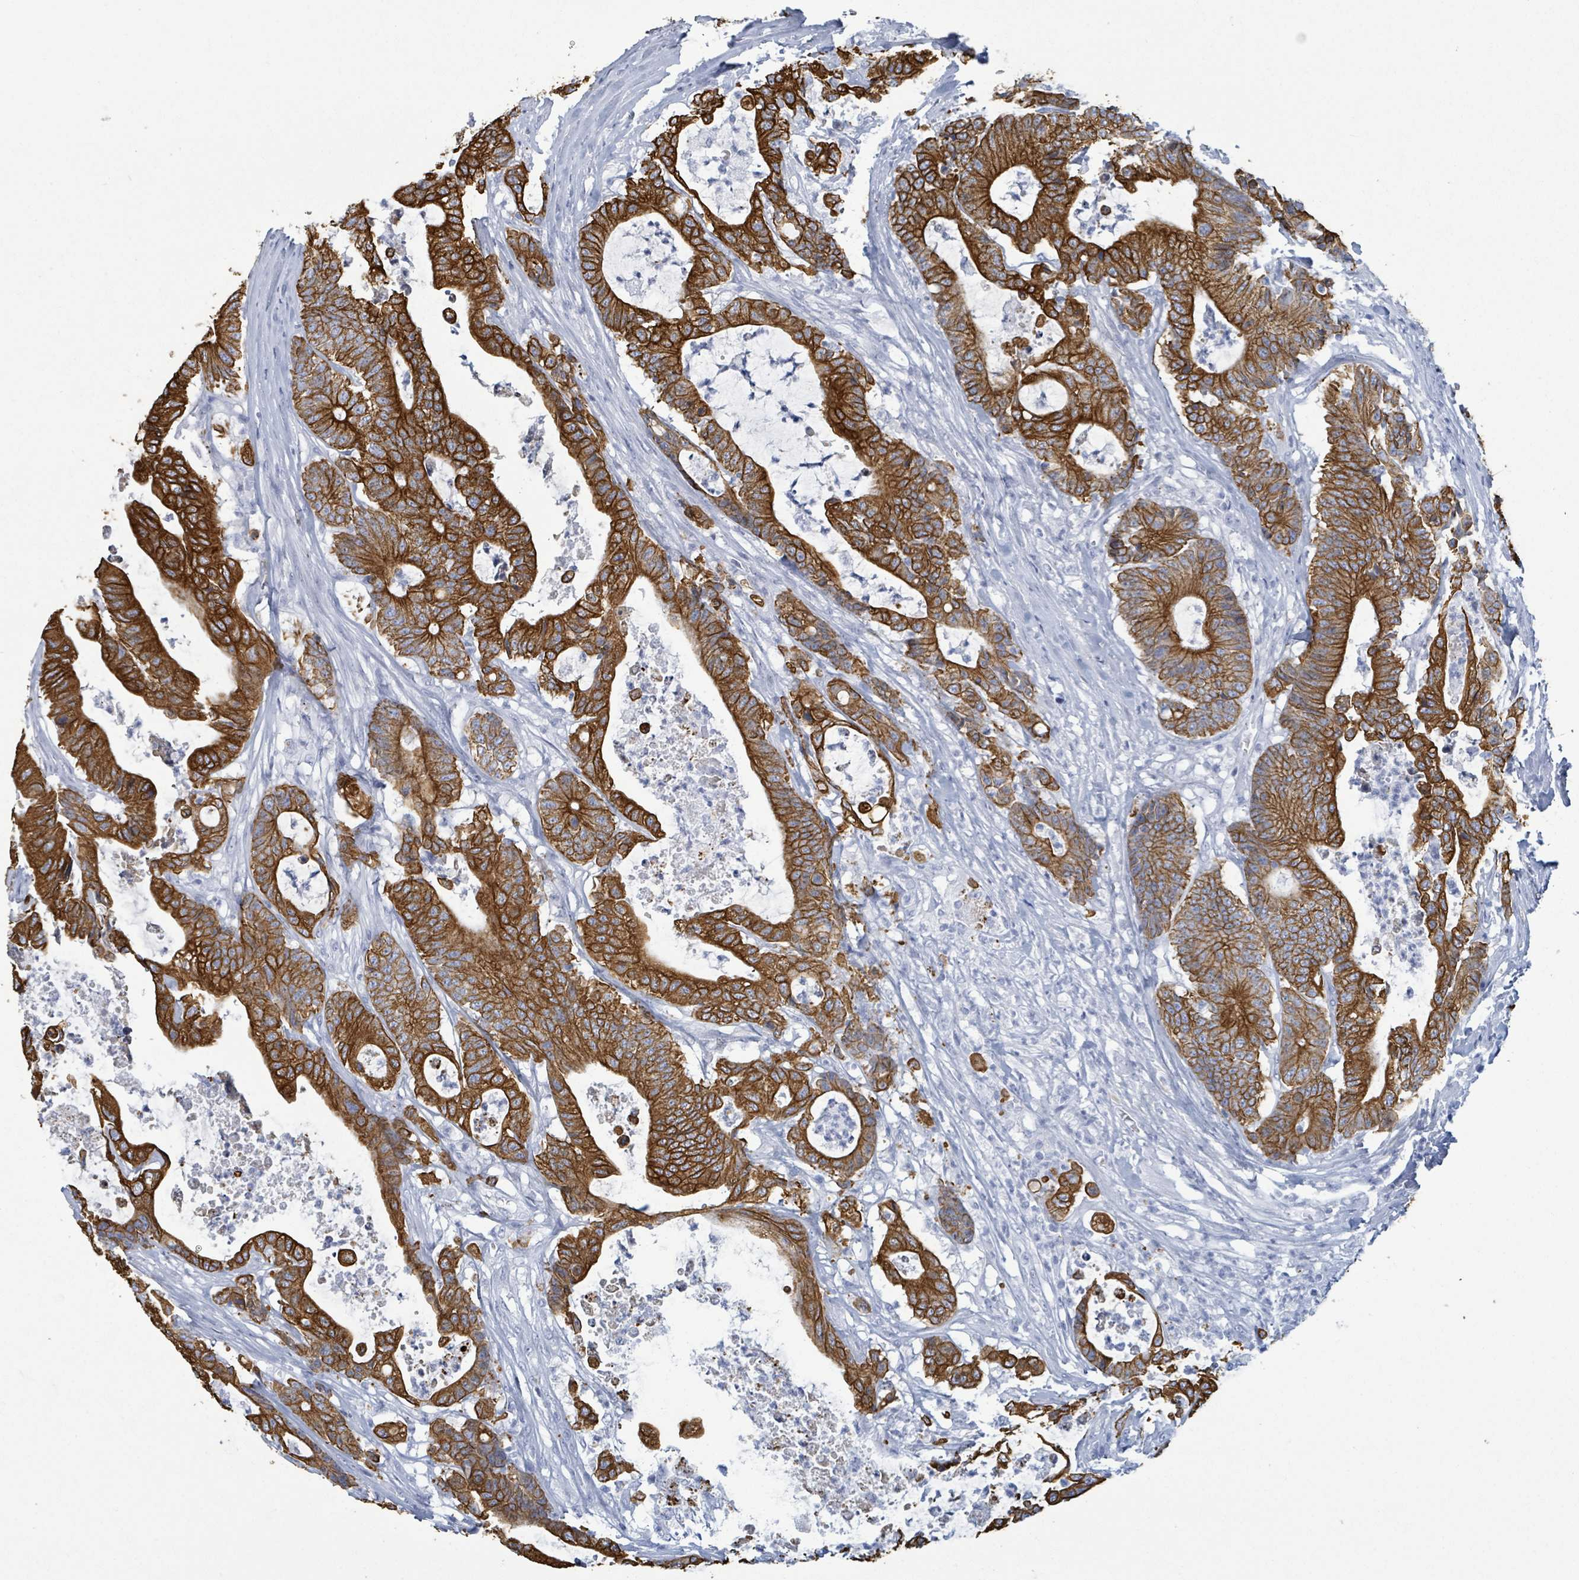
{"staining": {"intensity": "strong", "quantity": ">75%", "location": "cytoplasmic/membranous"}, "tissue": "colorectal cancer", "cell_type": "Tumor cells", "image_type": "cancer", "snomed": [{"axis": "morphology", "description": "Adenocarcinoma, NOS"}, {"axis": "topography", "description": "Colon"}], "caption": "High-power microscopy captured an immunohistochemistry micrograph of adenocarcinoma (colorectal), revealing strong cytoplasmic/membranous positivity in approximately >75% of tumor cells.", "gene": "KRT8", "patient": {"sex": "female", "age": 84}}